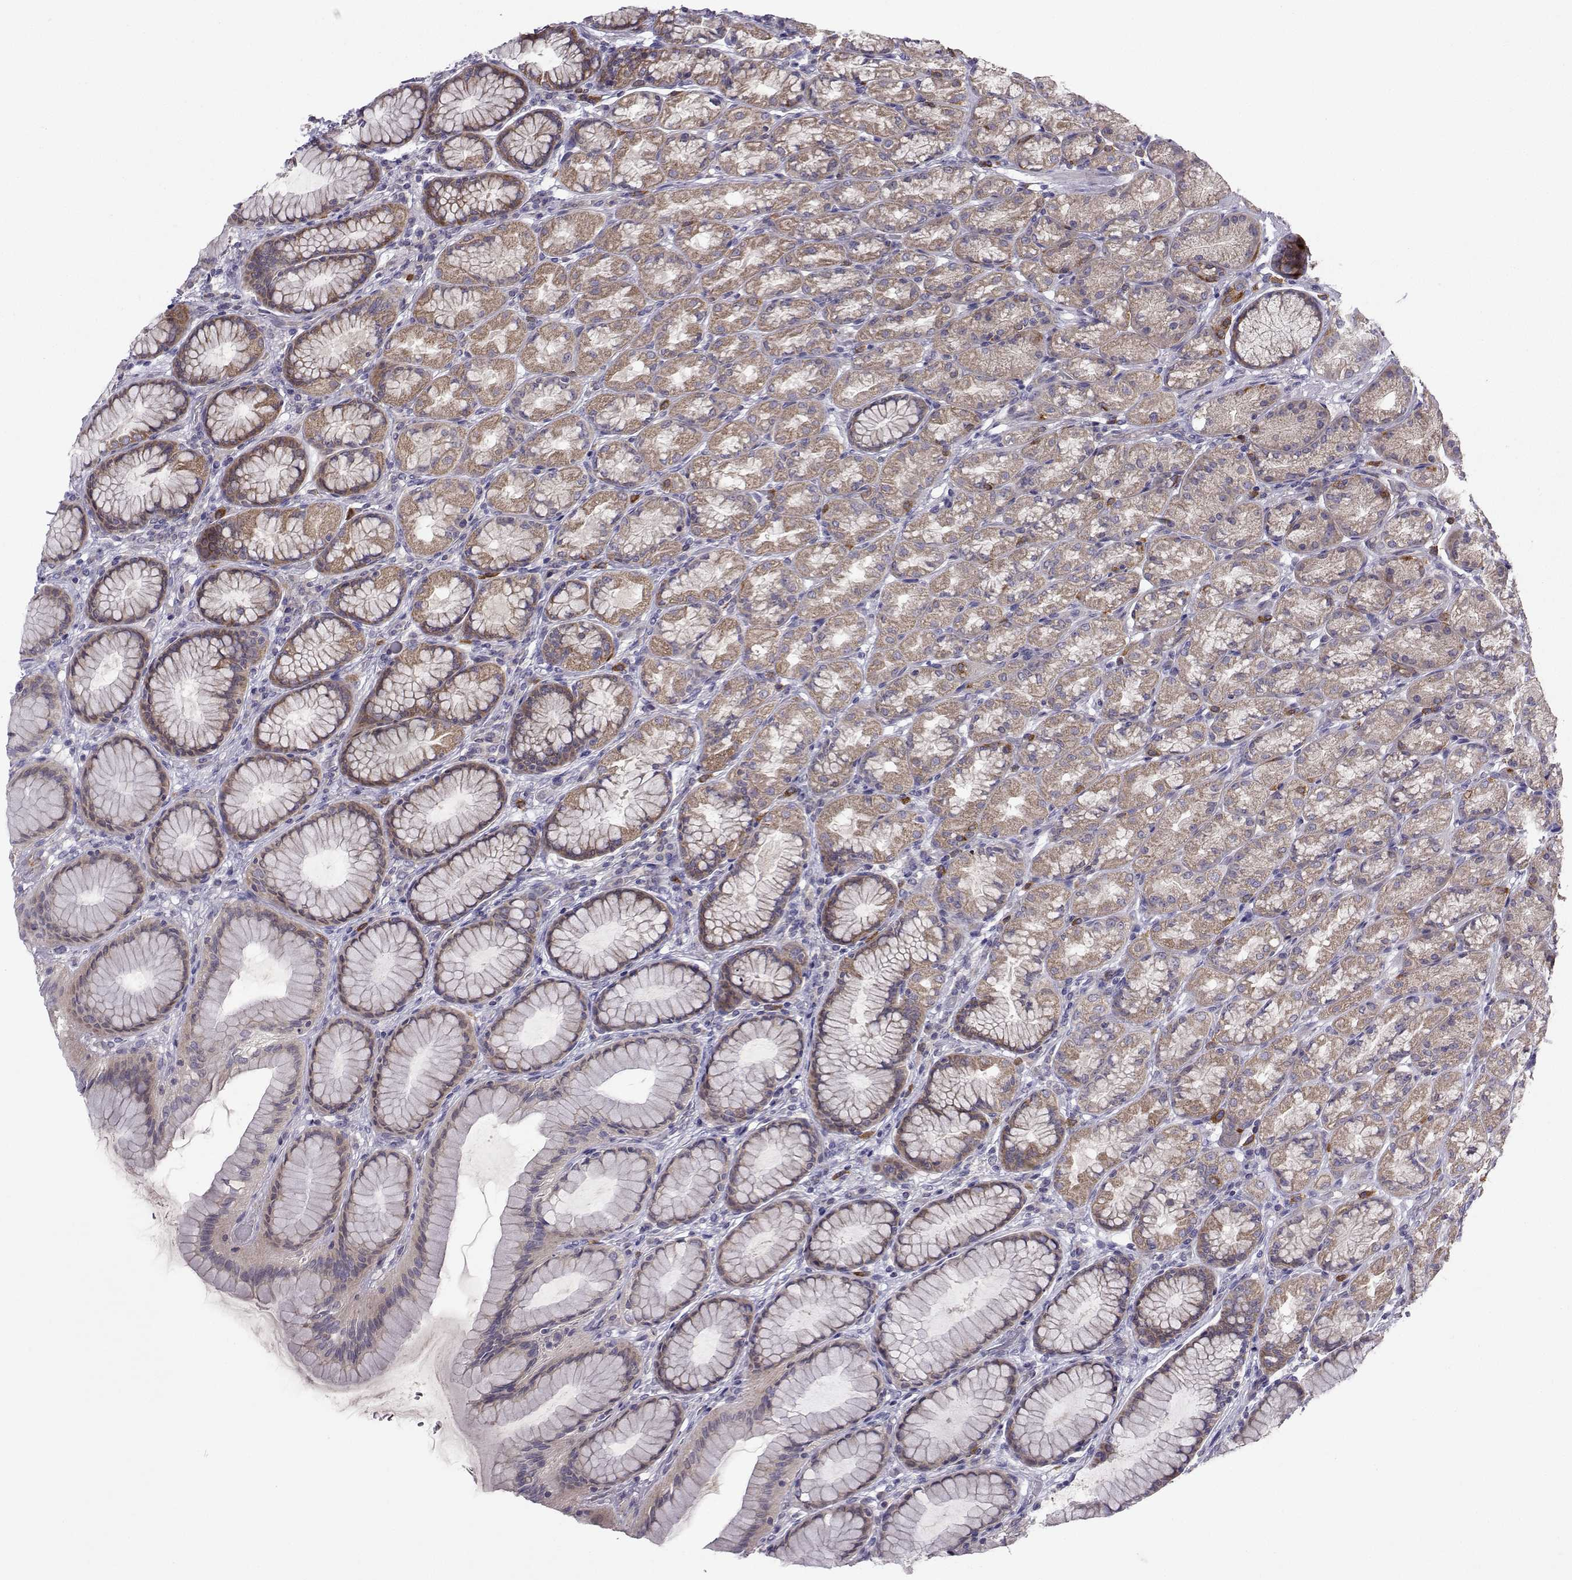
{"staining": {"intensity": "moderate", "quantity": "25%-75%", "location": "cytoplasmic/membranous"}, "tissue": "stomach", "cell_type": "Glandular cells", "image_type": "normal", "snomed": [{"axis": "morphology", "description": "Normal tissue, NOS"}, {"axis": "morphology", "description": "Adenocarcinoma, NOS"}, {"axis": "topography", "description": "Stomach"}], "caption": "Brown immunohistochemical staining in unremarkable stomach demonstrates moderate cytoplasmic/membranous expression in approximately 25%-75% of glandular cells.", "gene": "STXBP5", "patient": {"sex": "female", "age": 79}}